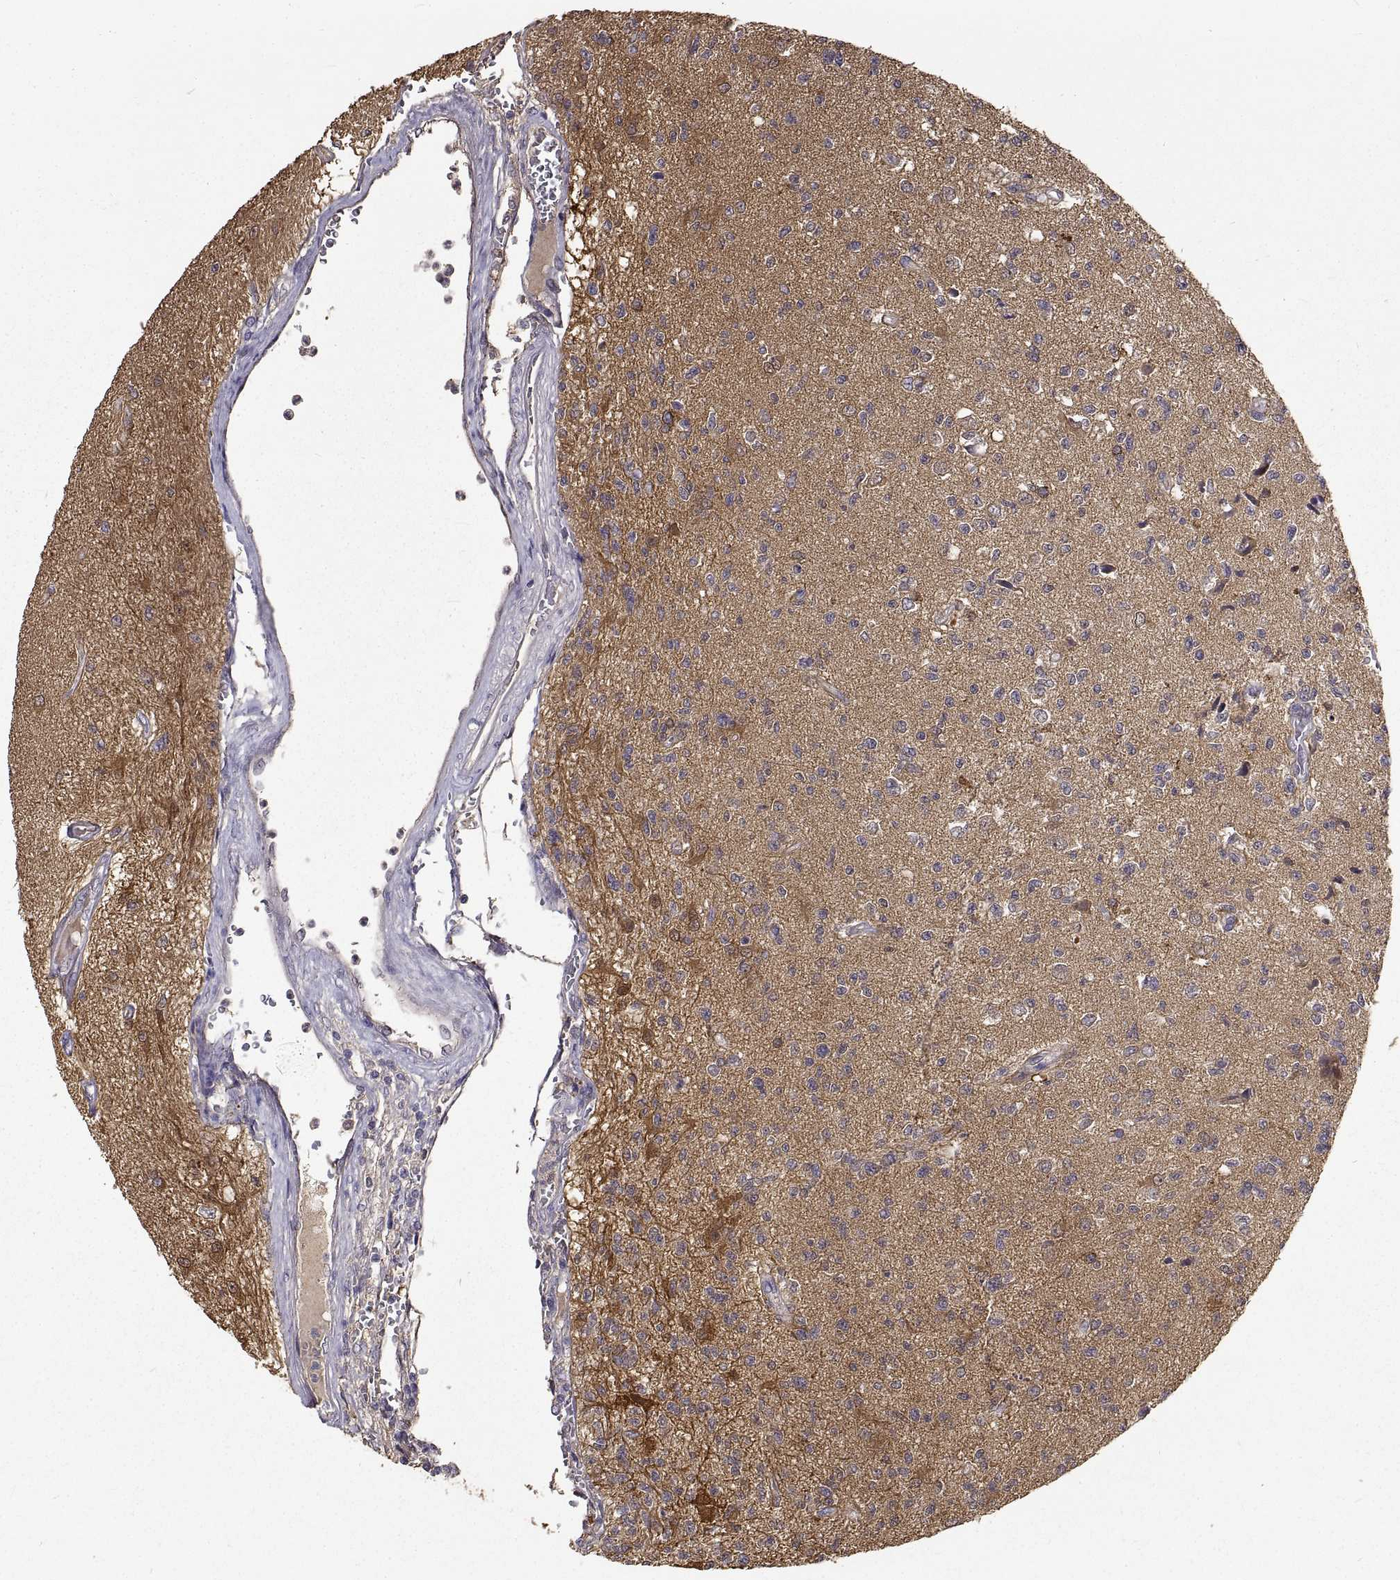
{"staining": {"intensity": "weak", "quantity": ">75%", "location": "cytoplasmic/membranous"}, "tissue": "glioma", "cell_type": "Tumor cells", "image_type": "cancer", "snomed": [{"axis": "morphology", "description": "Glioma, malignant, High grade"}, {"axis": "topography", "description": "Brain"}], "caption": "There is low levels of weak cytoplasmic/membranous staining in tumor cells of high-grade glioma (malignant), as demonstrated by immunohistochemical staining (brown color).", "gene": "PEA15", "patient": {"sex": "male", "age": 56}}